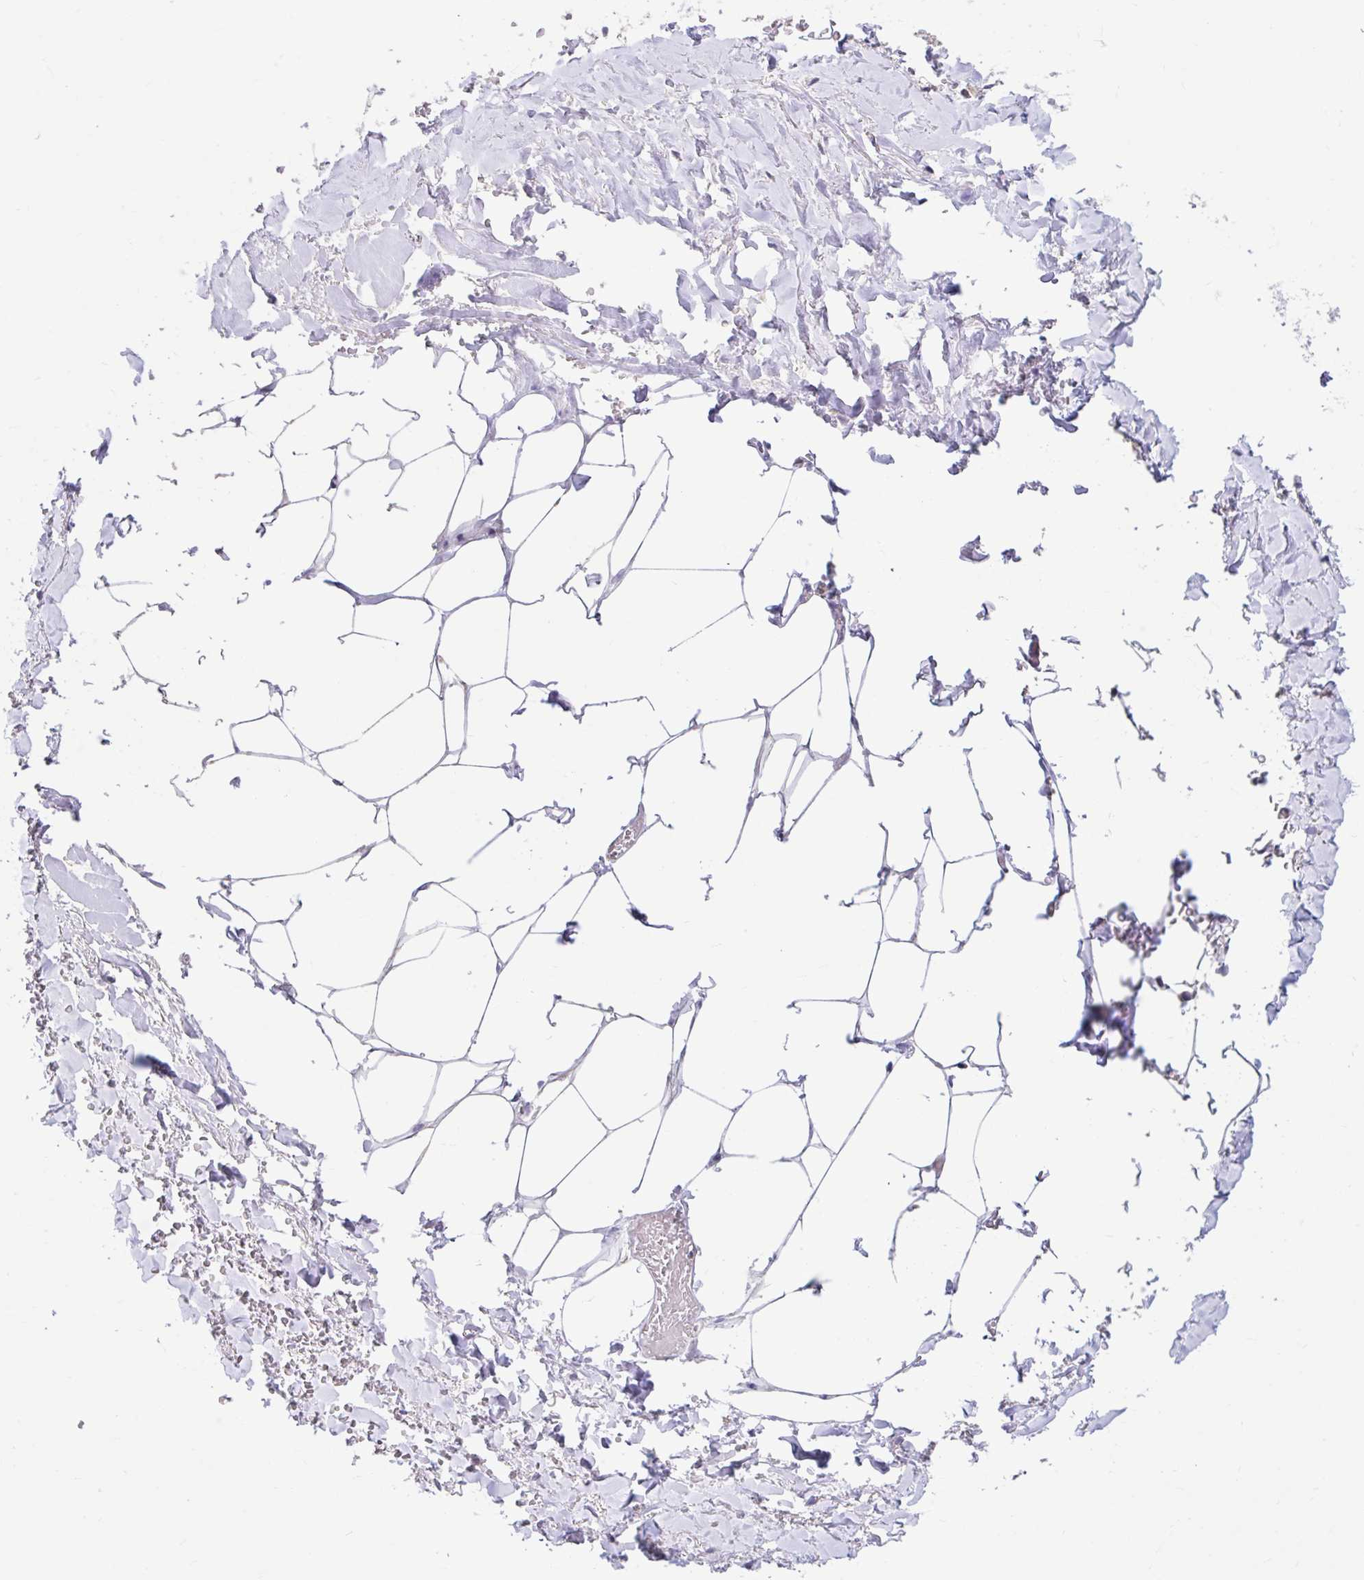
{"staining": {"intensity": "negative", "quantity": "none", "location": "none"}, "tissue": "adipose tissue", "cell_type": "Adipocytes", "image_type": "normal", "snomed": [{"axis": "morphology", "description": "Normal tissue, NOS"}, {"axis": "topography", "description": "Vagina"}, {"axis": "topography", "description": "Peripheral nerve tissue"}], "caption": "Immunohistochemical staining of unremarkable adipose tissue exhibits no significant positivity in adipocytes. The staining was performed using DAB to visualize the protein expression in brown, while the nuclei were stained in blue with hematoxylin (Magnification: 20x).", "gene": "NT5C1B", "patient": {"sex": "female", "age": 71}}